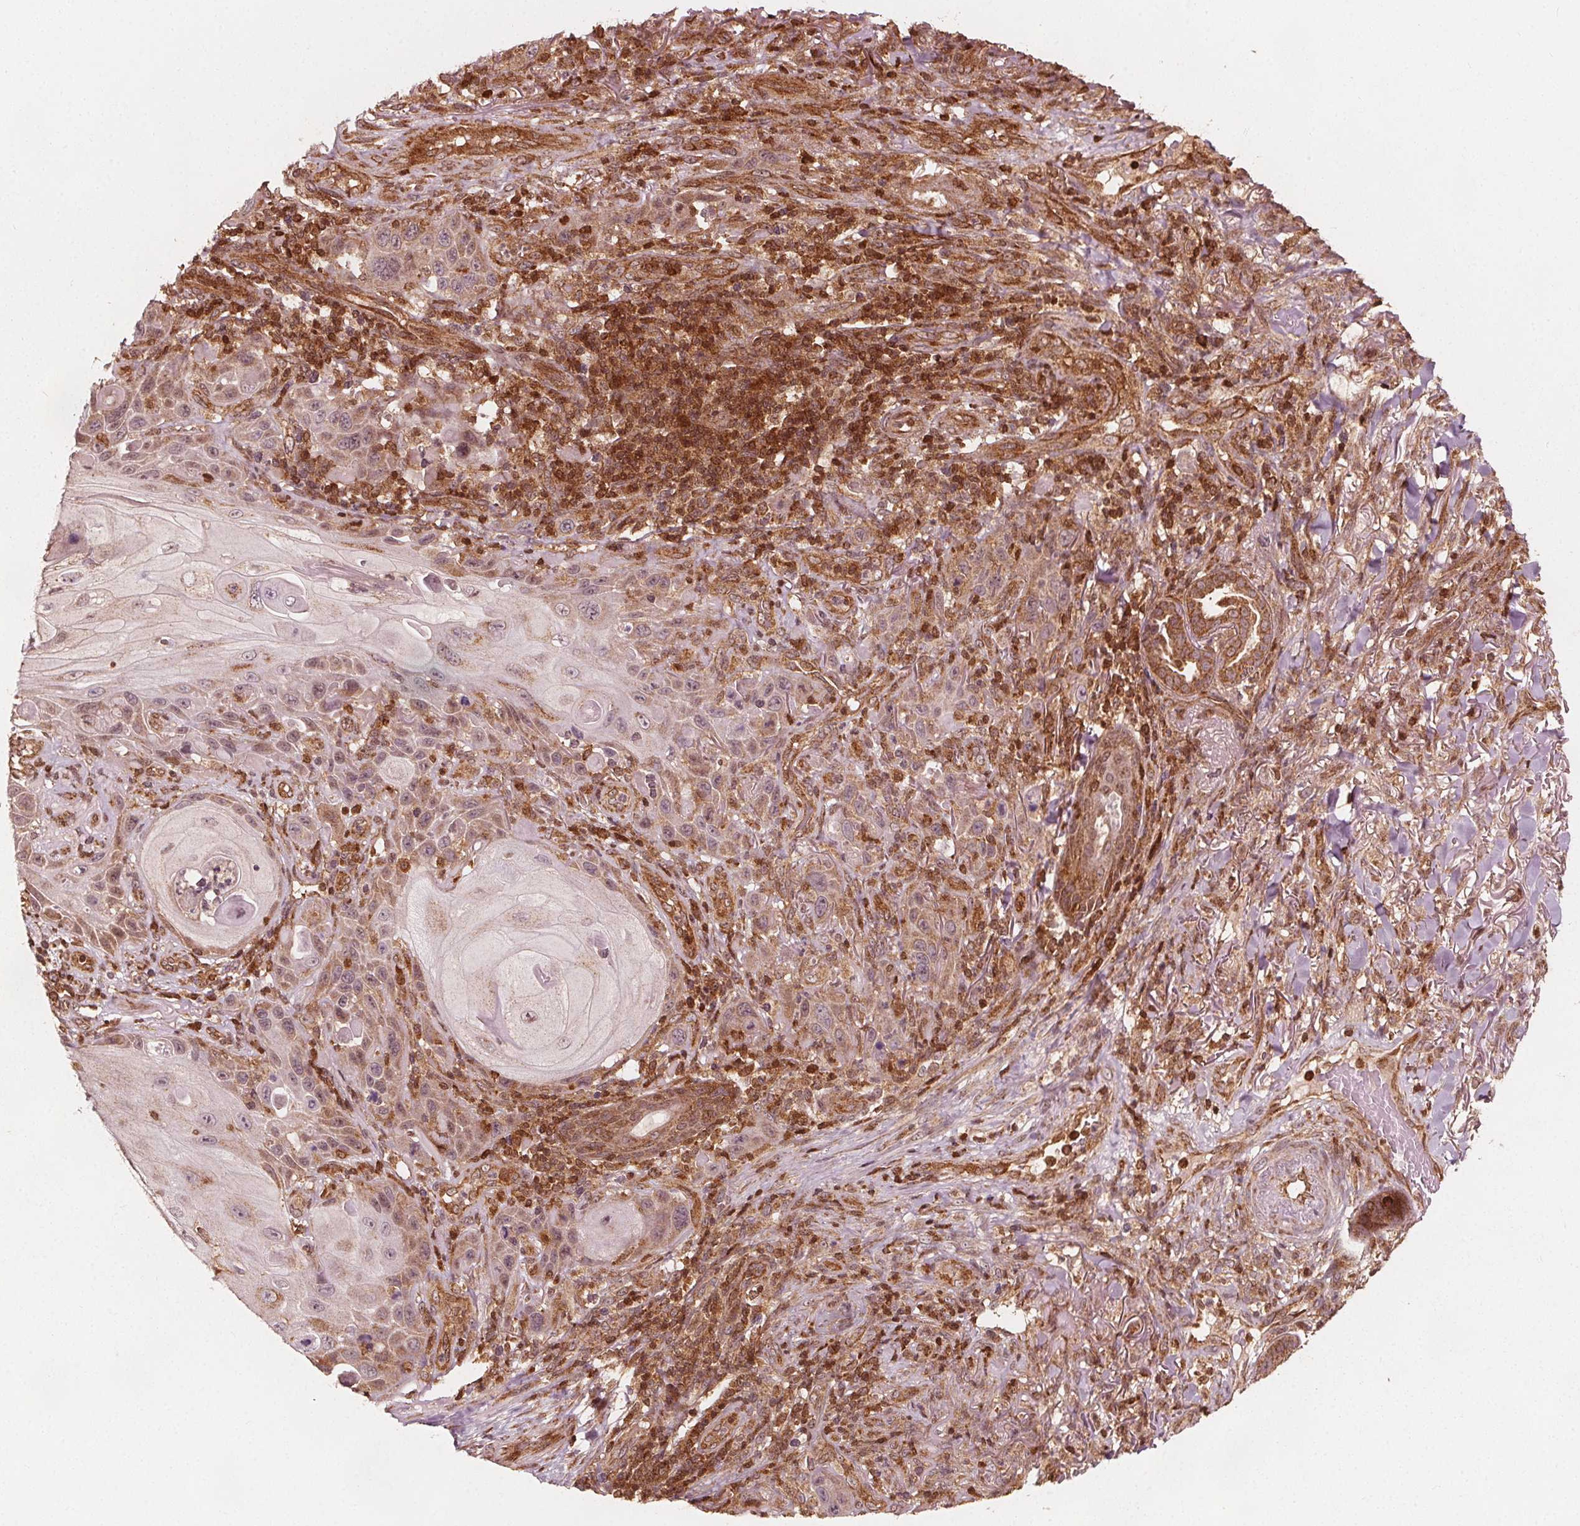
{"staining": {"intensity": "weak", "quantity": "25%-75%", "location": "cytoplasmic/membranous"}, "tissue": "skin cancer", "cell_type": "Tumor cells", "image_type": "cancer", "snomed": [{"axis": "morphology", "description": "Squamous cell carcinoma, NOS"}, {"axis": "topography", "description": "Skin"}], "caption": "An immunohistochemistry photomicrograph of tumor tissue is shown. Protein staining in brown shows weak cytoplasmic/membranous positivity in skin cancer within tumor cells. Nuclei are stained in blue.", "gene": "AIP", "patient": {"sex": "female", "age": 94}}